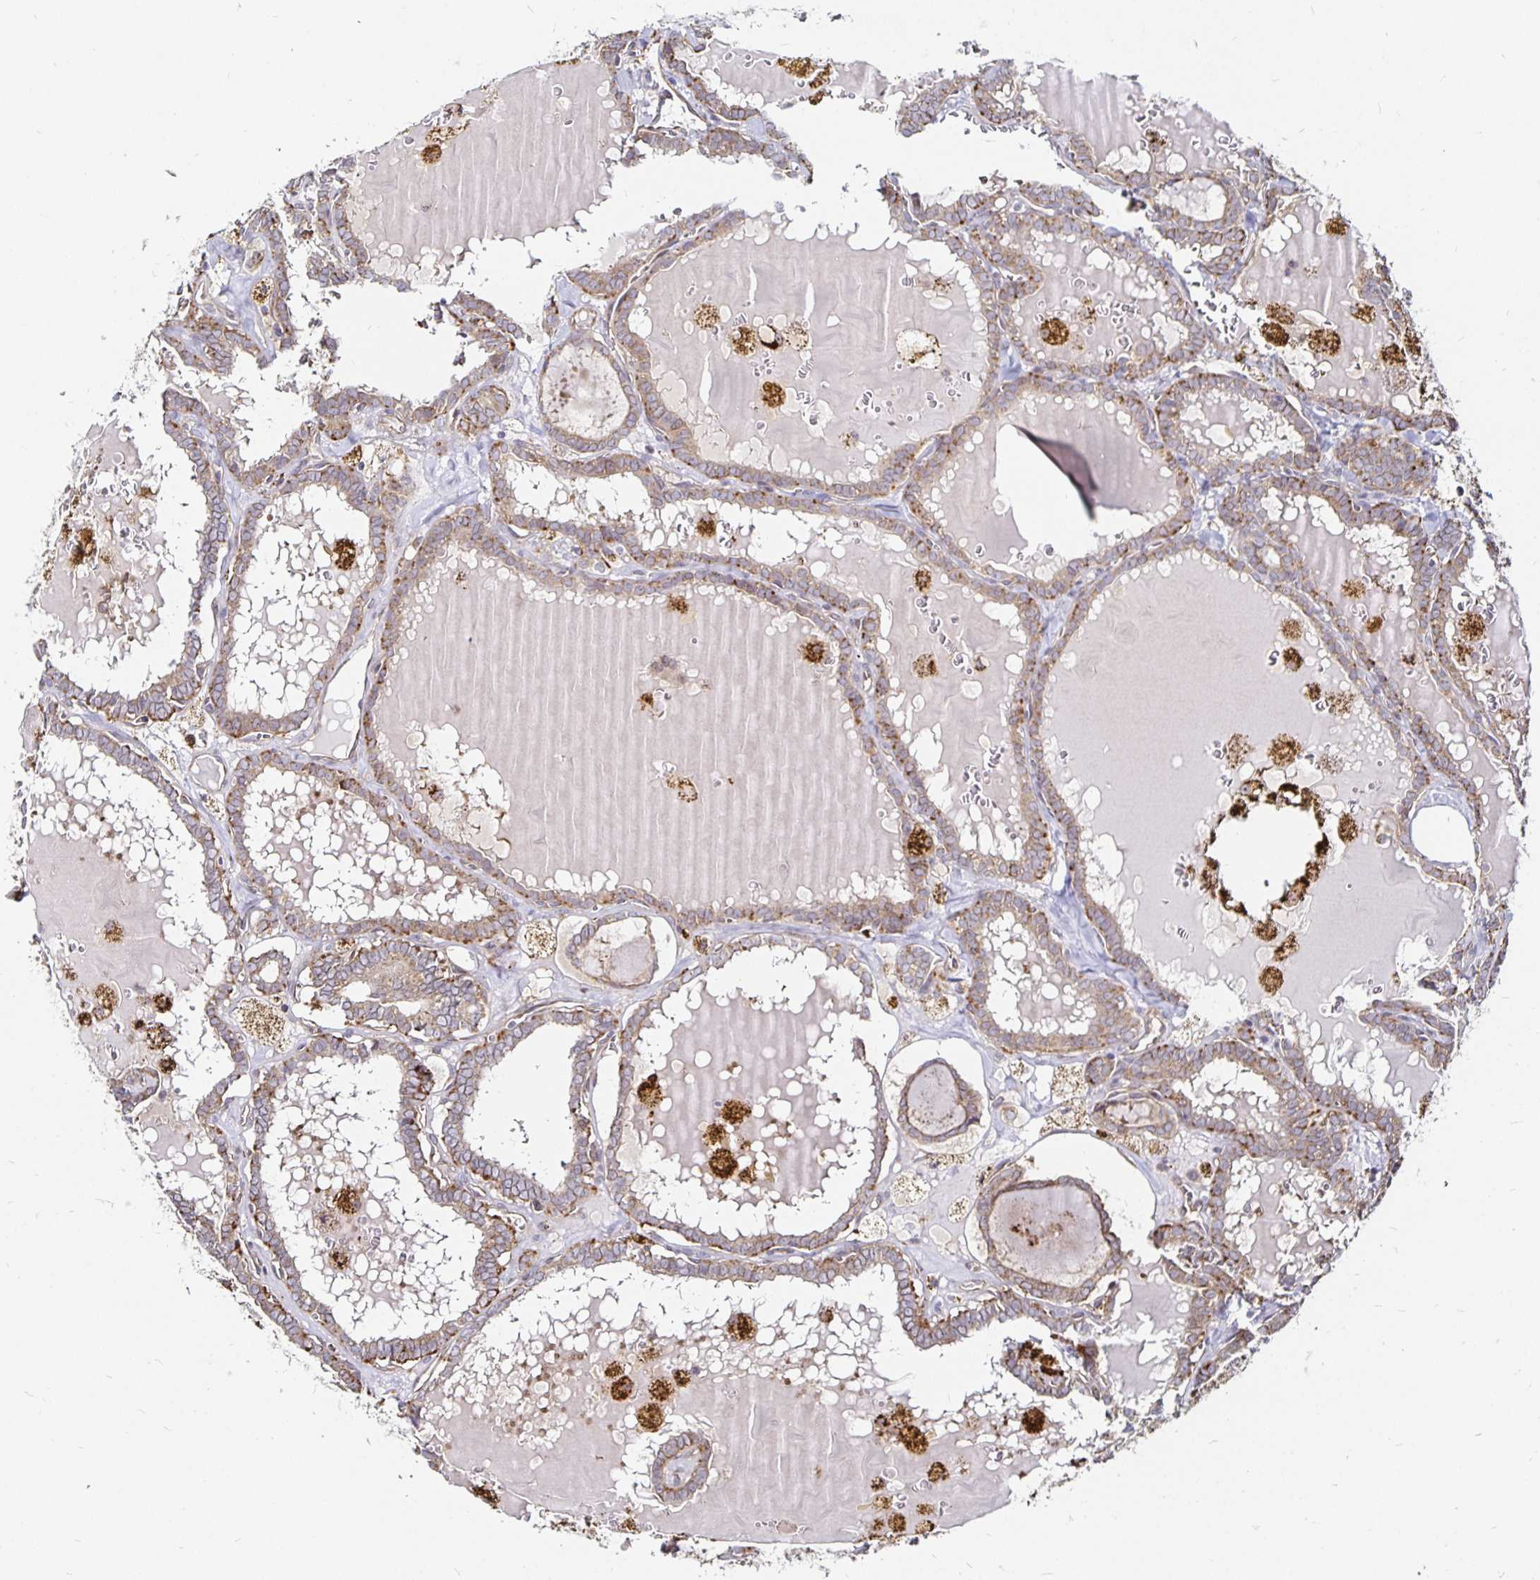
{"staining": {"intensity": "weak", "quantity": "25%-75%", "location": "cytoplasmic/membranous"}, "tissue": "thyroid cancer", "cell_type": "Tumor cells", "image_type": "cancer", "snomed": [{"axis": "morphology", "description": "Papillary adenocarcinoma, NOS"}, {"axis": "topography", "description": "Thyroid gland"}], "caption": "This histopathology image exhibits thyroid papillary adenocarcinoma stained with immunohistochemistry (IHC) to label a protein in brown. The cytoplasmic/membranous of tumor cells show weak positivity for the protein. Nuclei are counter-stained blue.", "gene": "CYP27A1", "patient": {"sex": "female", "age": 39}}